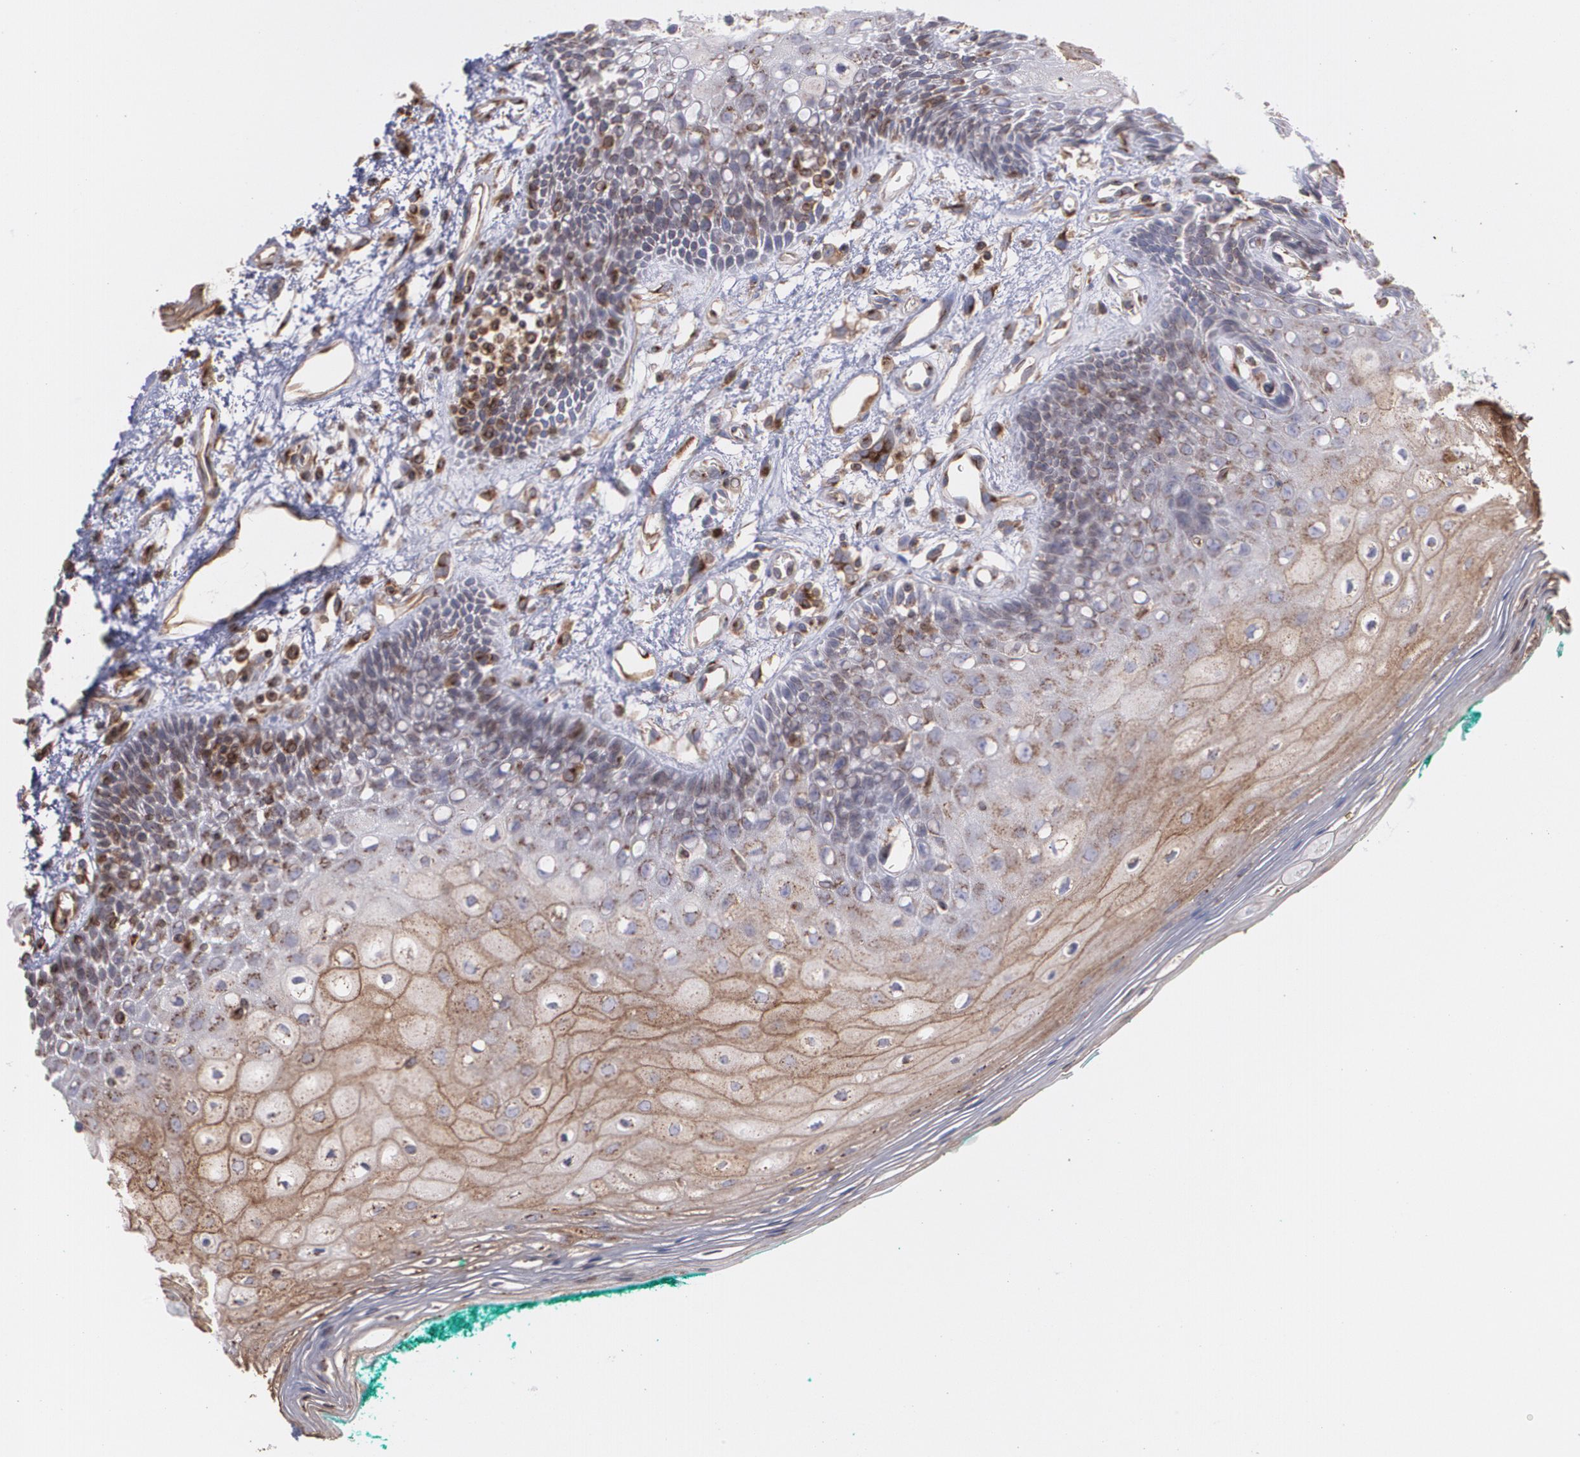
{"staining": {"intensity": "moderate", "quantity": "25%-75%", "location": "cytoplasmic/membranous"}, "tissue": "oral mucosa", "cell_type": "Squamous epithelial cells", "image_type": "normal", "snomed": [{"axis": "morphology", "description": "Normal tissue, NOS"}, {"axis": "morphology", "description": "Squamous cell carcinoma, NOS"}, {"axis": "topography", "description": "Skeletal muscle"}, {"axis": "topography", "description": "Oral tissue"}, {"axis": "topography", "description": "Head-Neck"}], "caption": "Oral mucosa stained with DAB IHC displays medium levels of moderate cytoplasmic/membranous staining in approximately 25%-75% of squamous epithelial cells. The staining is performed using DAB (3,3'-diaminobenzidine) brown chromogen to label protein expression. The nuclei are counter-stained blue using hematoxylin.", "gene": "TRIP11", "patient": {"sex": "female", "age": 84}}